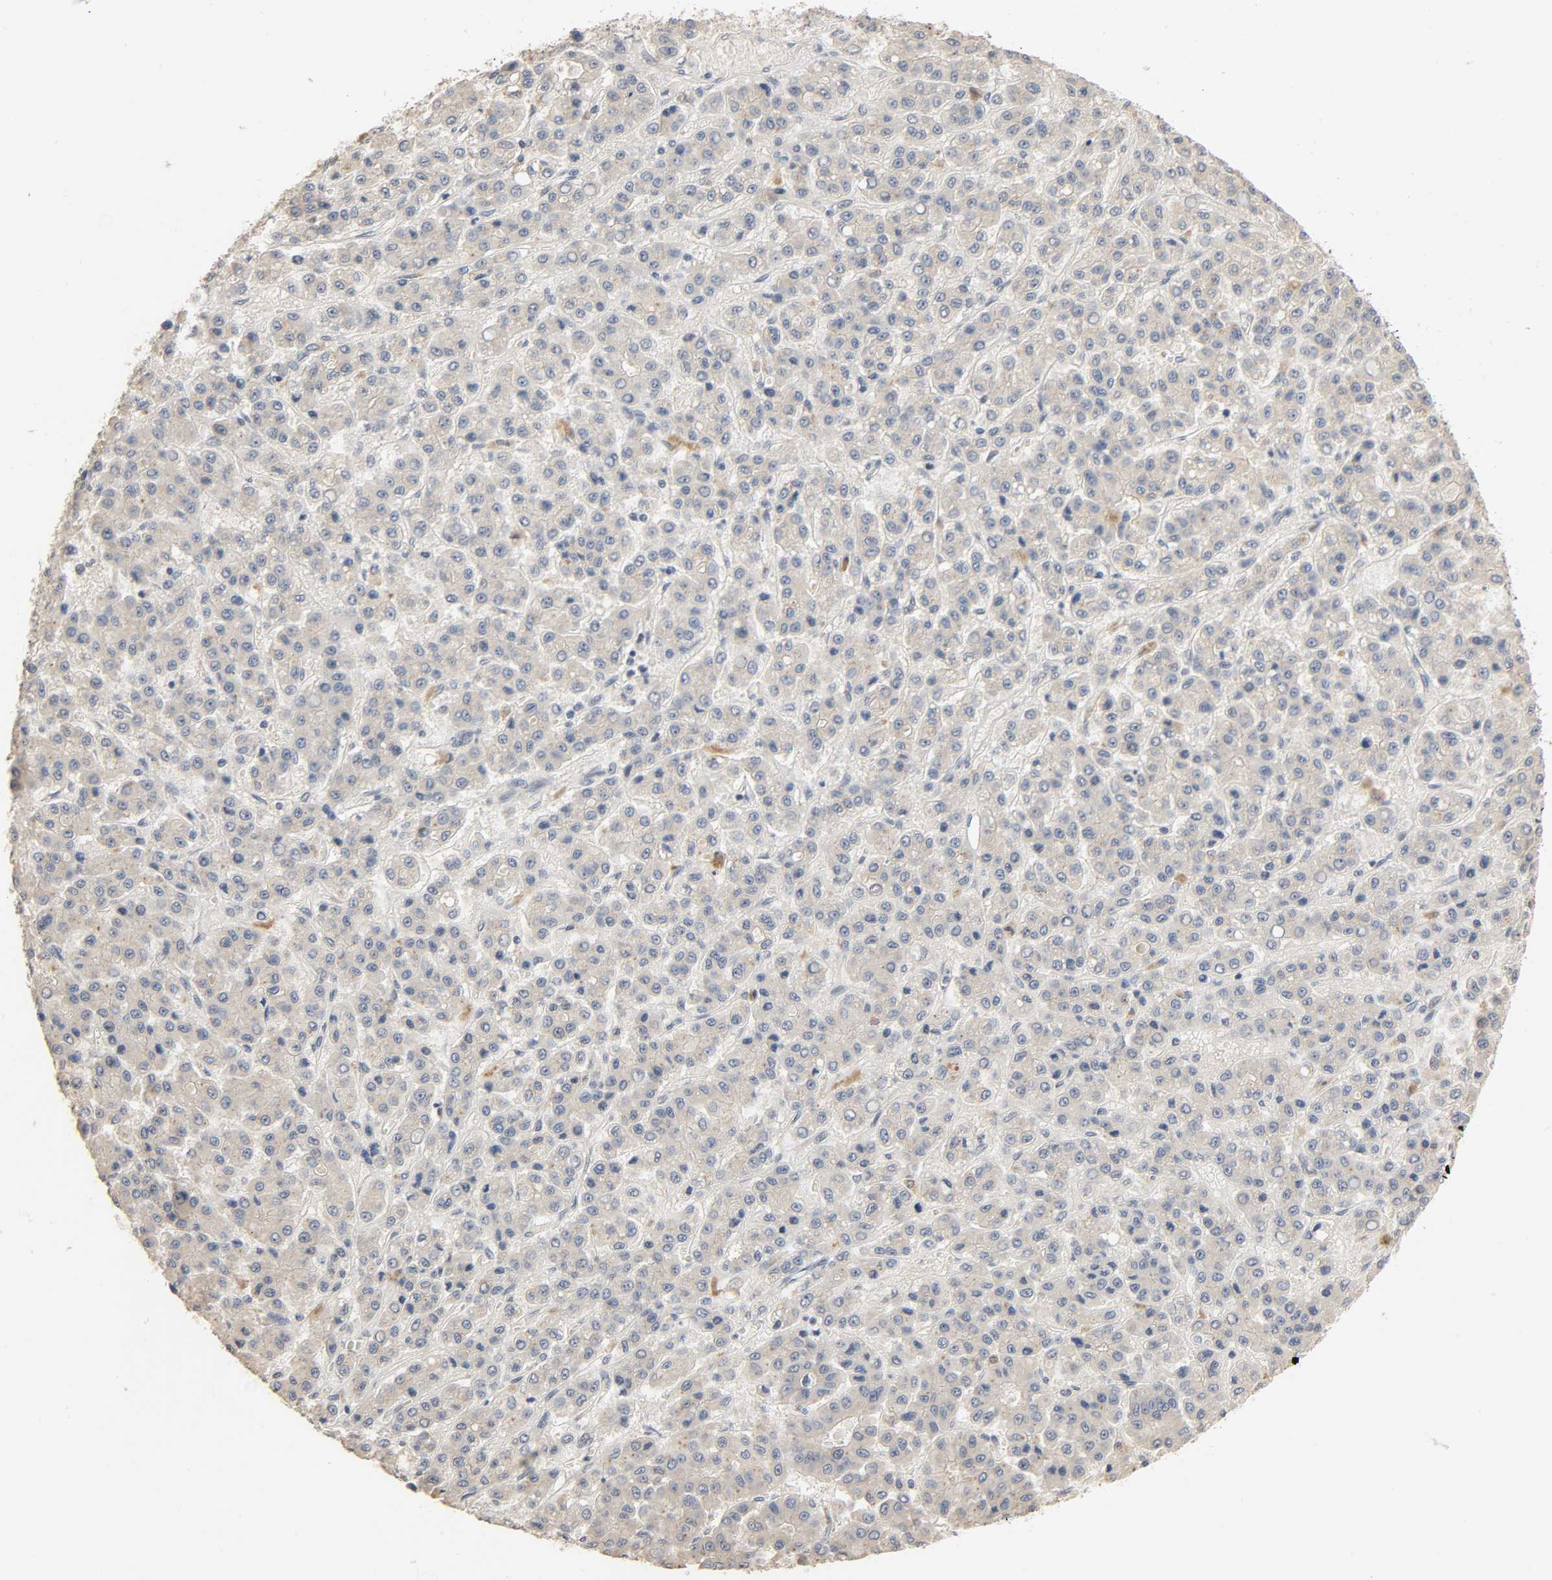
{"staining": {"intensity": "weak", "quantity": "<25%", "location": "cytoplasmic/membranous"}, "tissue": "liver cancer", "cell_type": "Tumor cells", "image_type": "cancer", "snomed": [{"axis": "morphology", "description": "Carcinoma, Hepatocellular, NOS"}, {"axis": "topography", "description": "Liver"}], "caption": "This is an immunohistochemistry (IHC) histopathology image of liver cancer. There is no positivity in tumor cells.", "gene": "MAGEA8", "patient": {"sex": "male", "age": 70}}